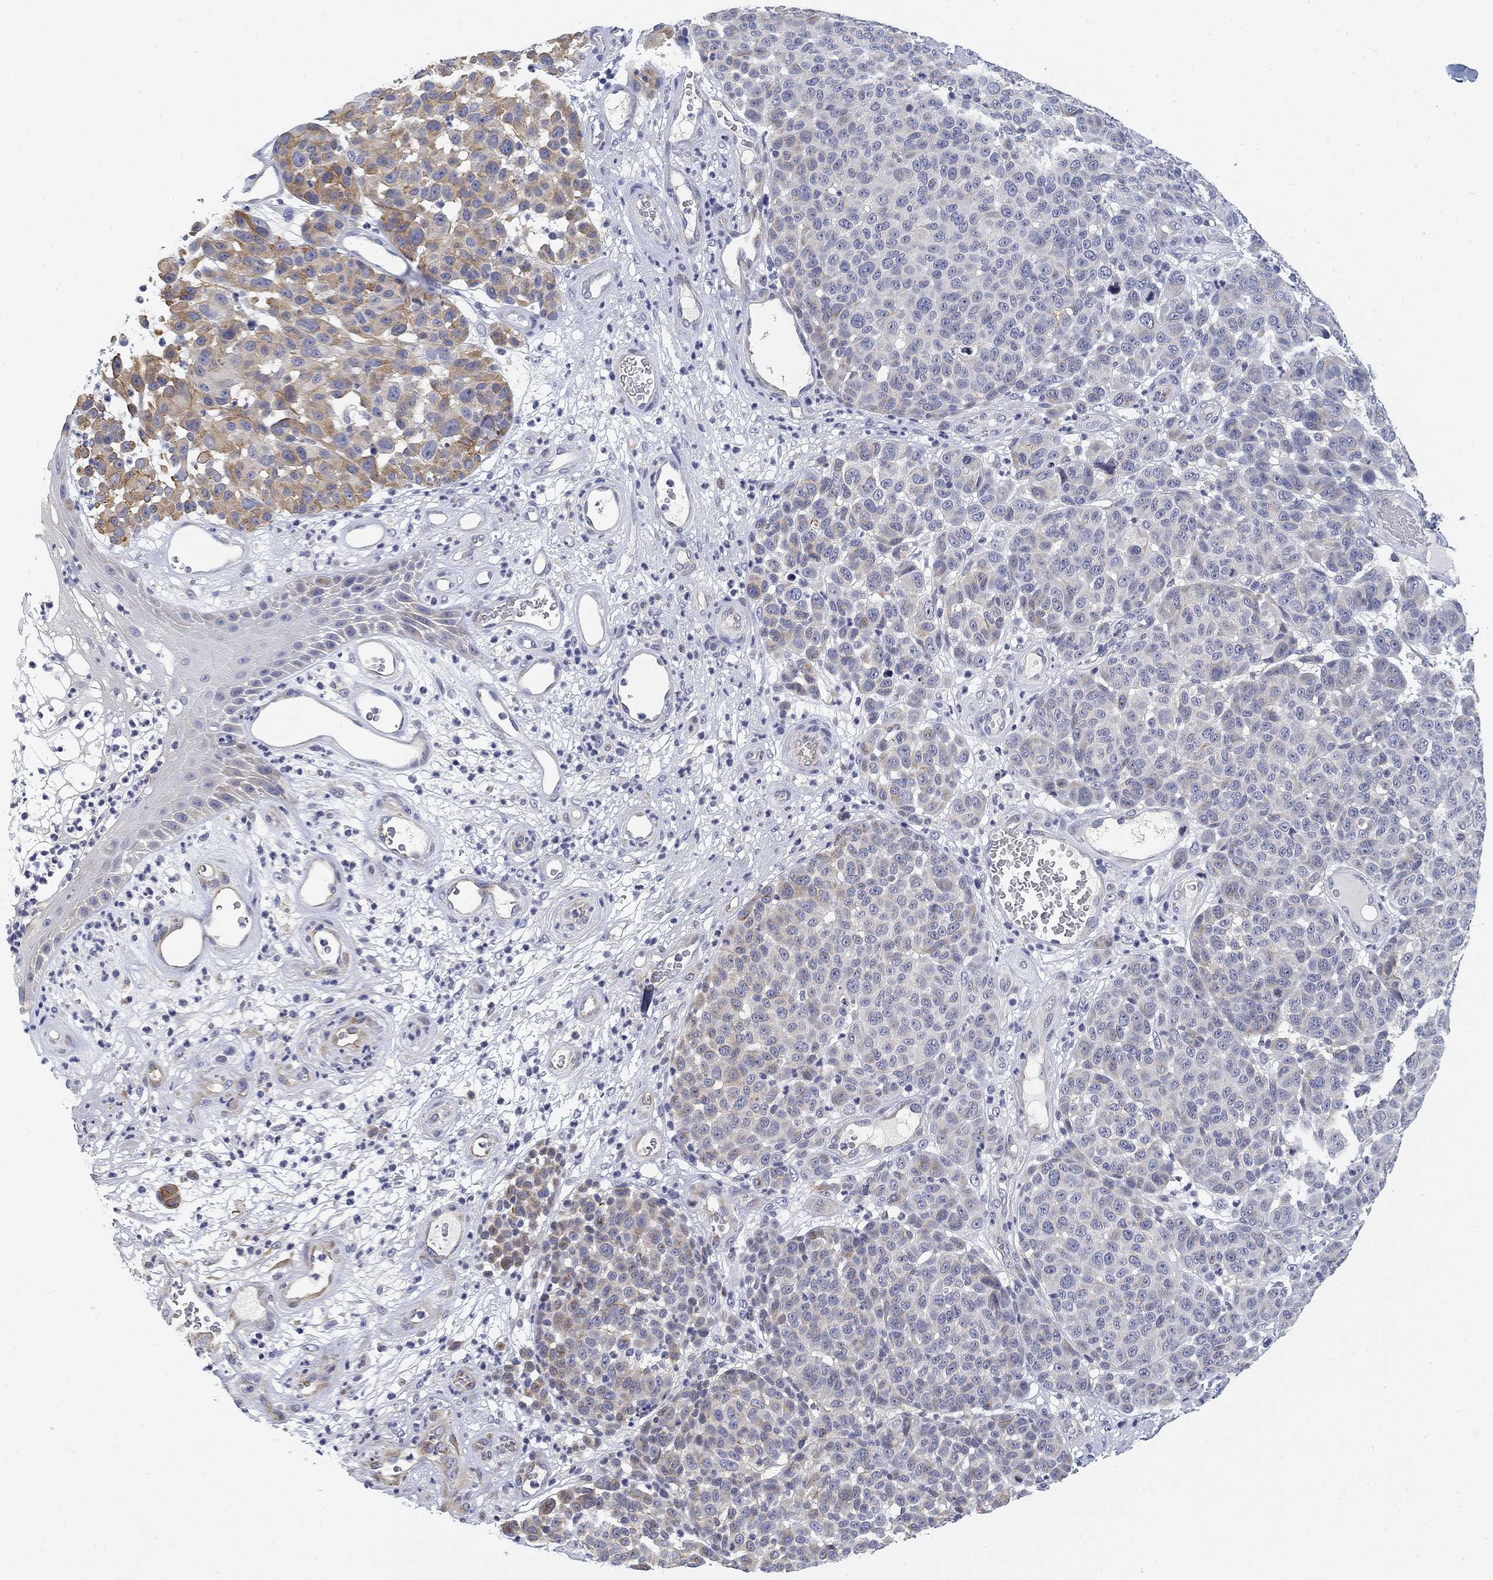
{"staining": {"intensity": "moderate", "quantity": "<25%", "location": "cytoplasmic/membranous"}, "tissue": "melanoma", "cell_type": "Tumor cells", "image_type": "cancer", "snomed": [{"axis": "morphology", "description": "Malignant melanoma, NOS"}, {"axis": "topography", "description": "Skin"}], "caption": "Malignant melanoma was stained to show a protein in brown. There is low levels of moderate cytoplasmic/membranous expression in about <25% of tumor cells. The staining was performed using DAB (3,3'-diaminobenzidine), with brown indicating positive protein expression. Nuclei are stained blue with hematoxylin.", "gene": "SLC2A5", "patient": {"sex": "male", "age": 59}}